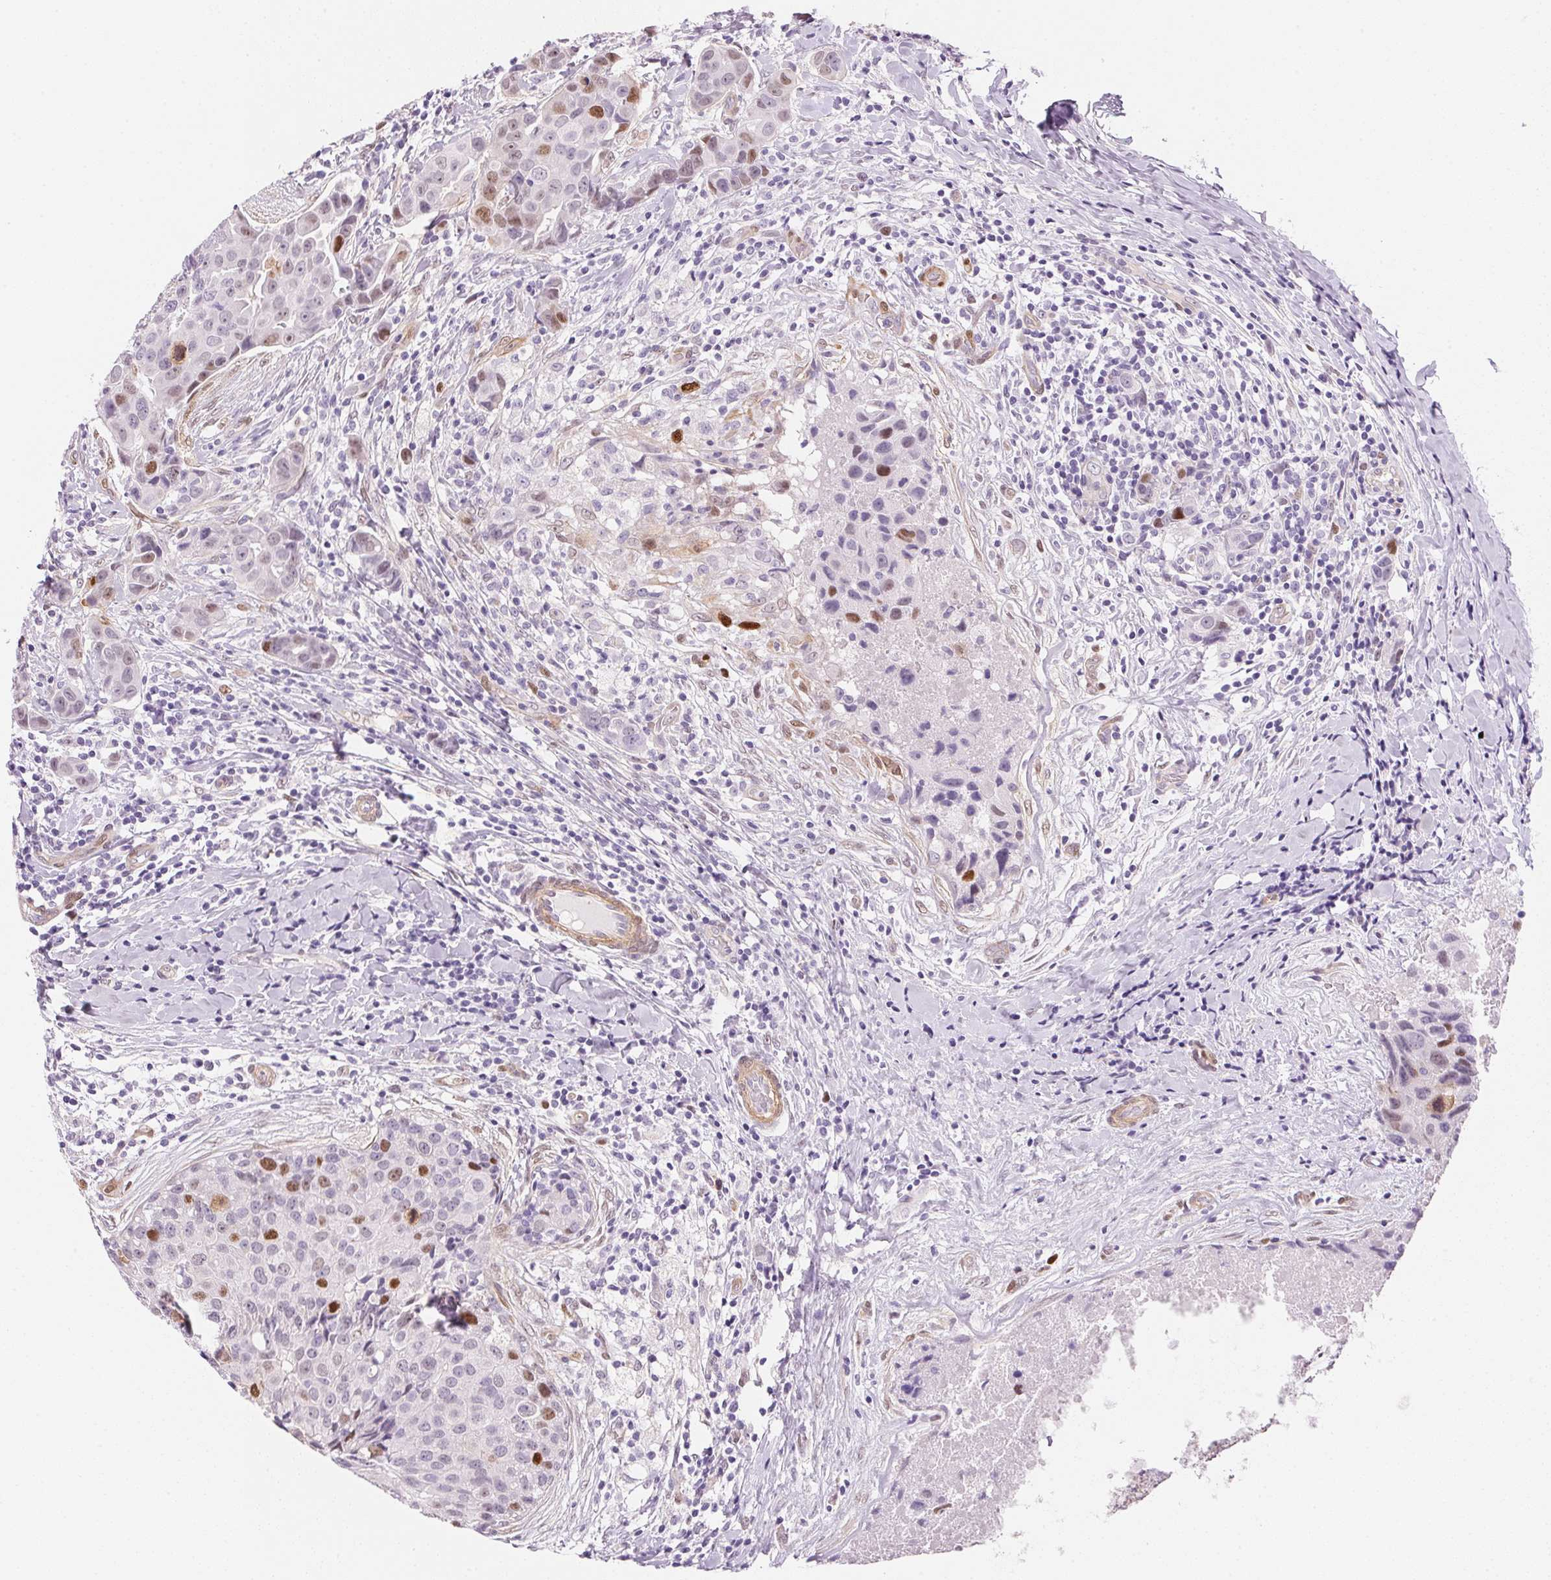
{"staining": {"intensity": "moderate", "quantity": "<25%", "location": "nuclear"}, "tissue": "breast cancer", "cell_type": "Tumor cells", "image_type": "cancer", "snomed": [{"axis": "morphology", "description": "Duct carcinoma"}, {"axis": "topography", "description": "Breast"}], "caption": "Immunohistochemistry of human breast cancer (infiltrating ductal carcinoma) exhibits low levels of moderate nuclear positivity in about <25% of tumor cells.", "gene": "SMTN", "patient": {"sex": "female", "age": 24}}